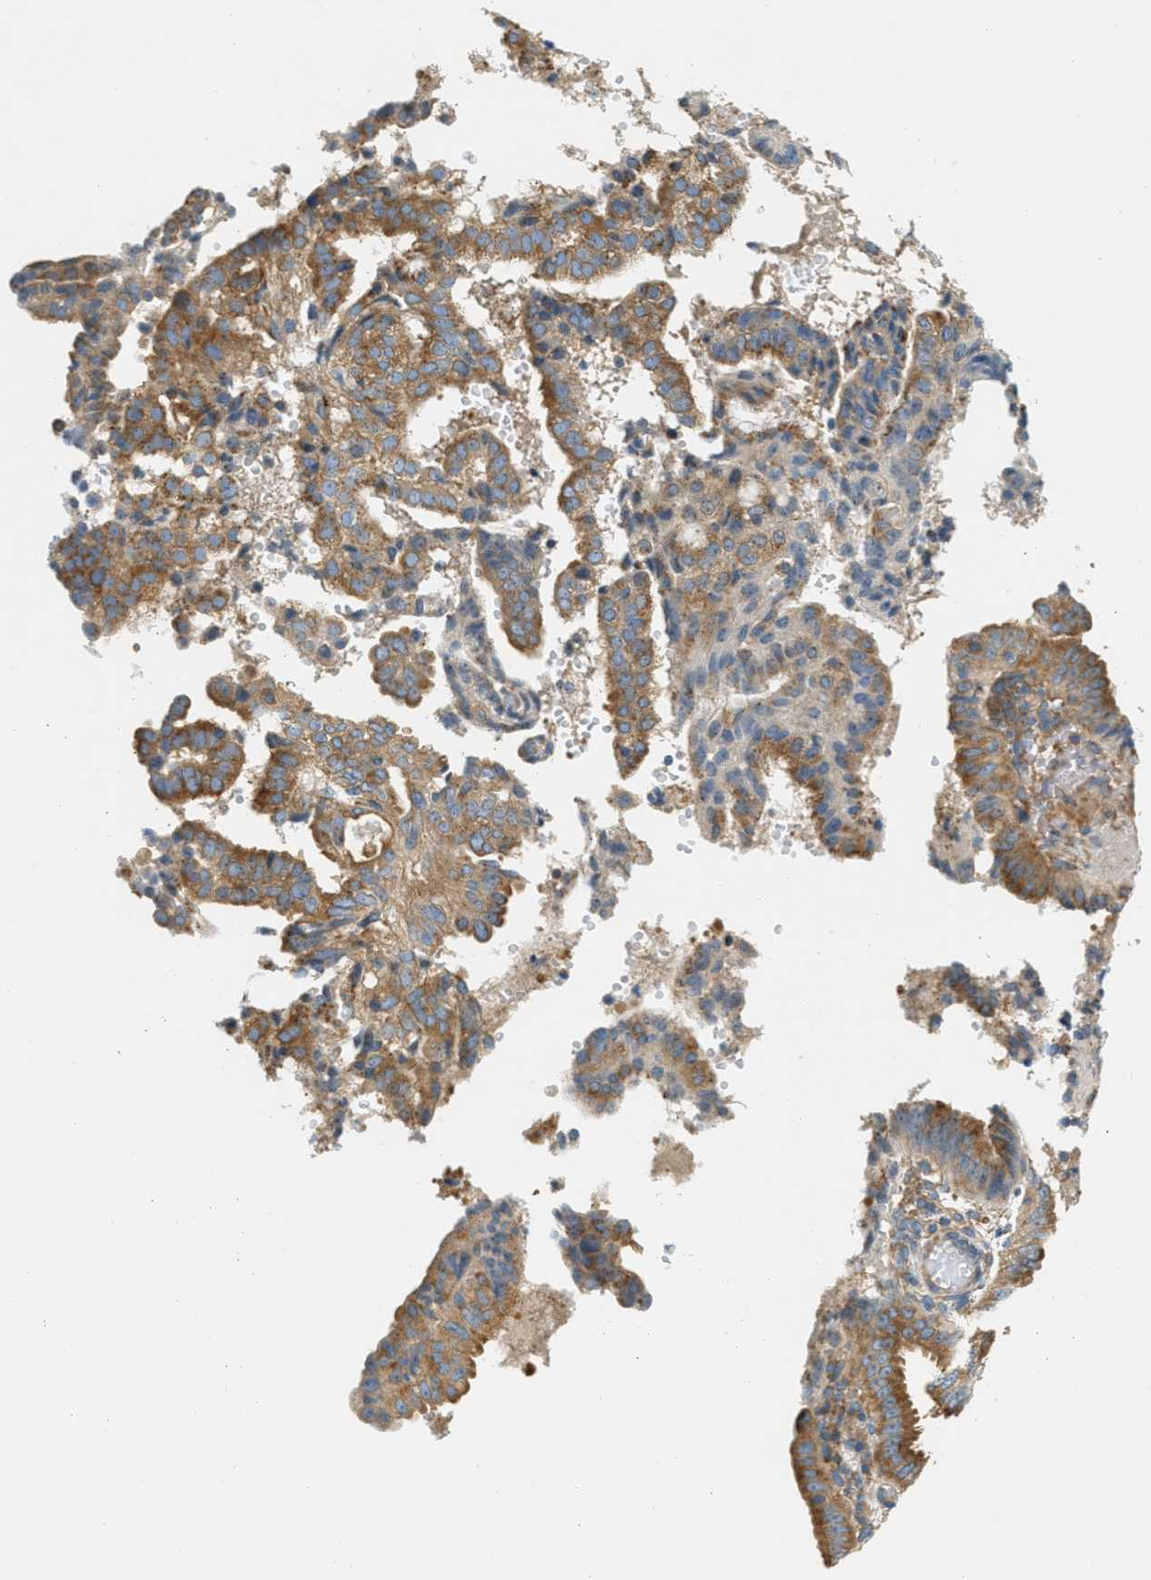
{"staining": {"intensity": "moderate", "quantity": ">75%", "location": "cytoplasmic/membranous"}, "tissue": "endometrial cancer", "cell_type": "Tumor cells", "image_type": "cancer", "snomed": [{"axis": "morphology", "description": "Adenocarcinoma, NOS"}, {"axis": "topography", "description": "Endometrium"}], "caption": "Endometrial adenocarcinoma stained with a brown dye exhibits moderate cytoplasmic/membranous positive expression in about >75% of tumor cells.", "gene": "ABCF1", "patient": {"sex": "female", "age": 58}}